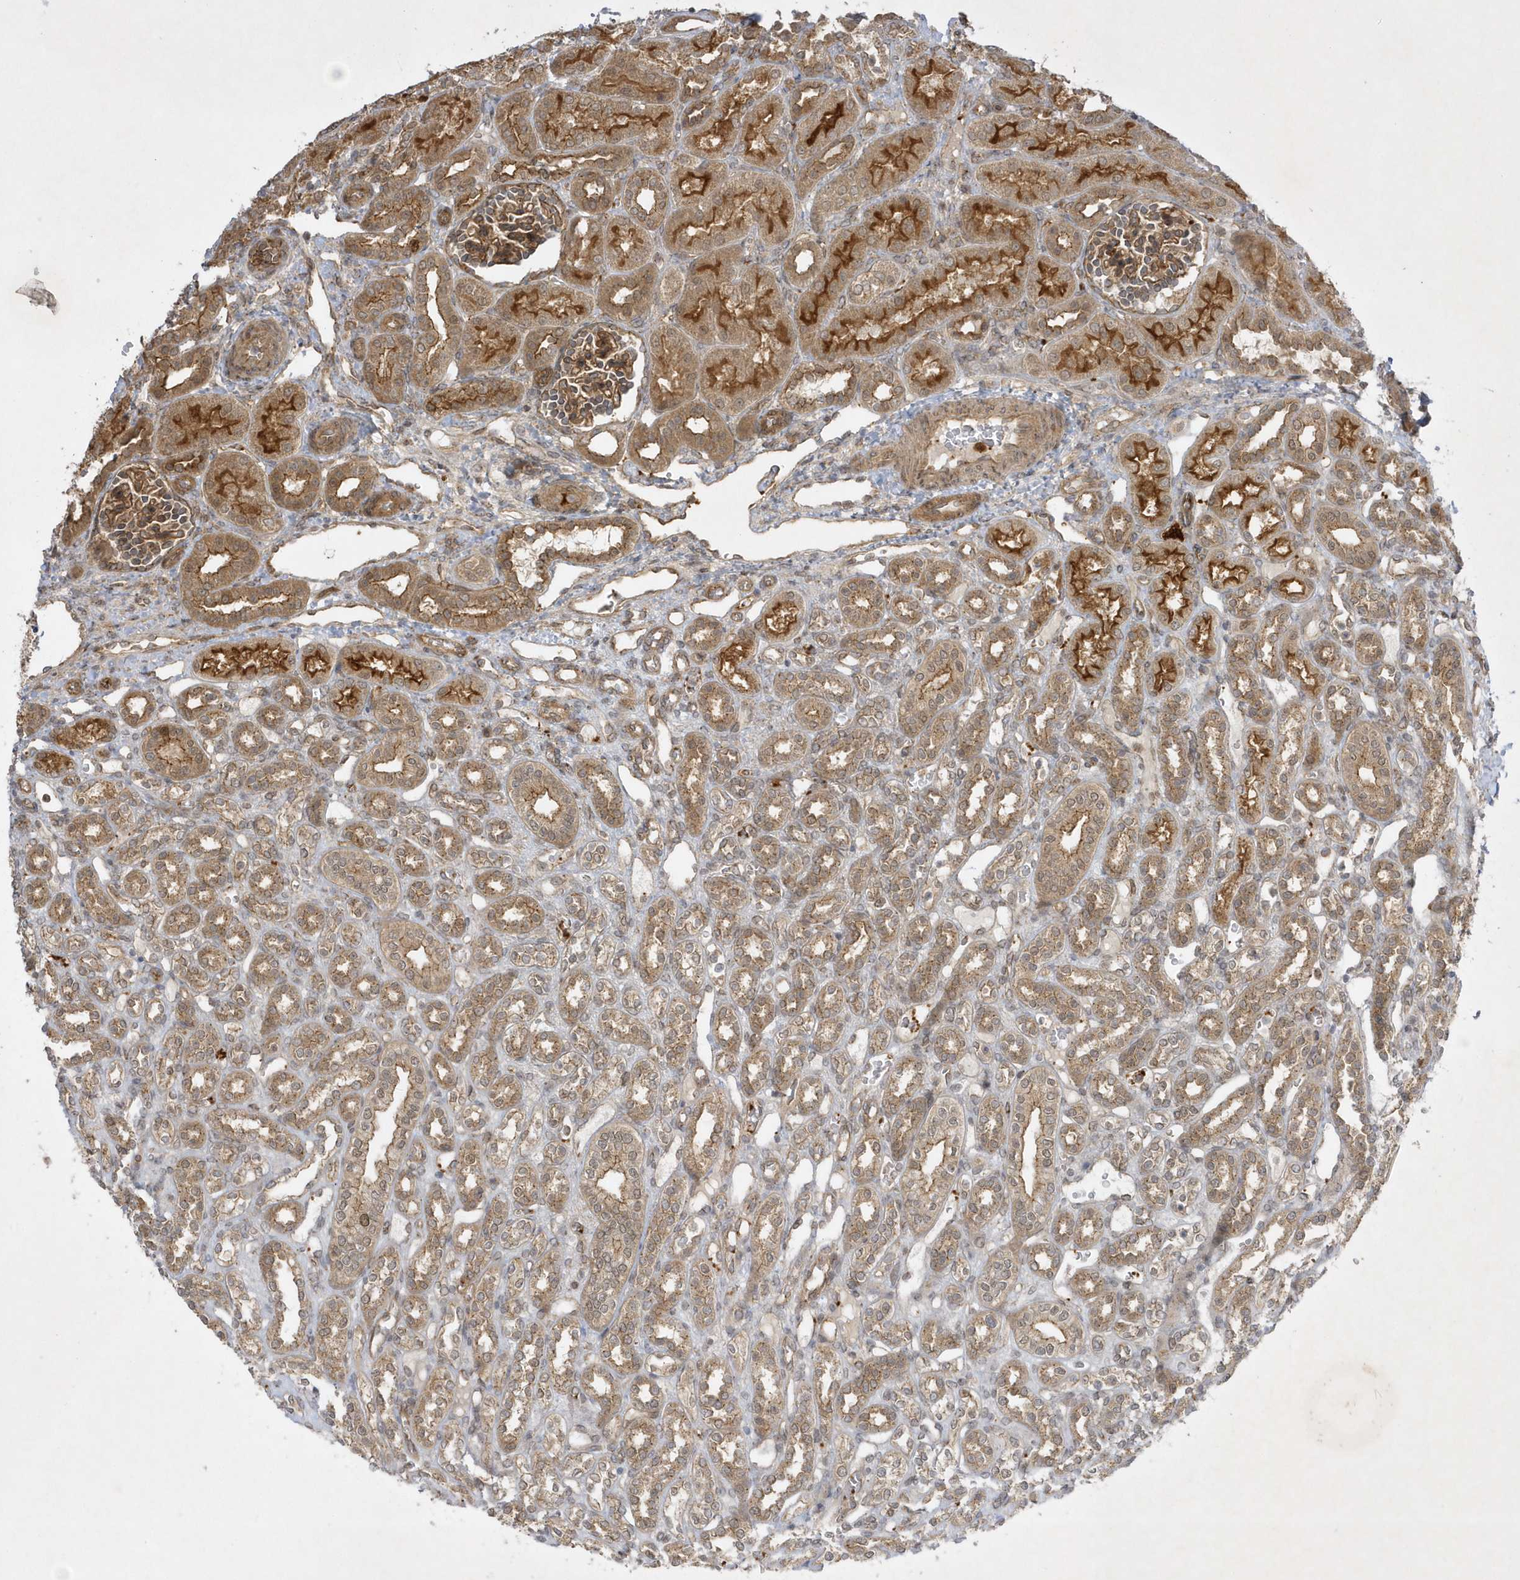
{"staining": {"intensity": "moderate", "quantity": ">75%", "location": "cytoplasmic/membranous"}, "tissue": "kidney", "cell_type": "Cells in glomeruli", "image_type": "normal", "snomed": [{"axis": "morphology", "description": "Normal tissue, NOS"}, {"axis": "morphology", "description": "Neoplasm, malignant, NOS"}, {"axis": "topography", "description": "Kidney"}], "caption": "DAB (3,3'-diaminobenzidine) immunohistochemical staining of benign human kidney reveals moderate cytoplasmic/membranous protein staining in approximately >75% of cells in glomeruli. (brown staining indicates protein expression, while blue staining denotes nuclei).", "gene": "NAF1", "patient": {"sex": "female", "age": 1}}